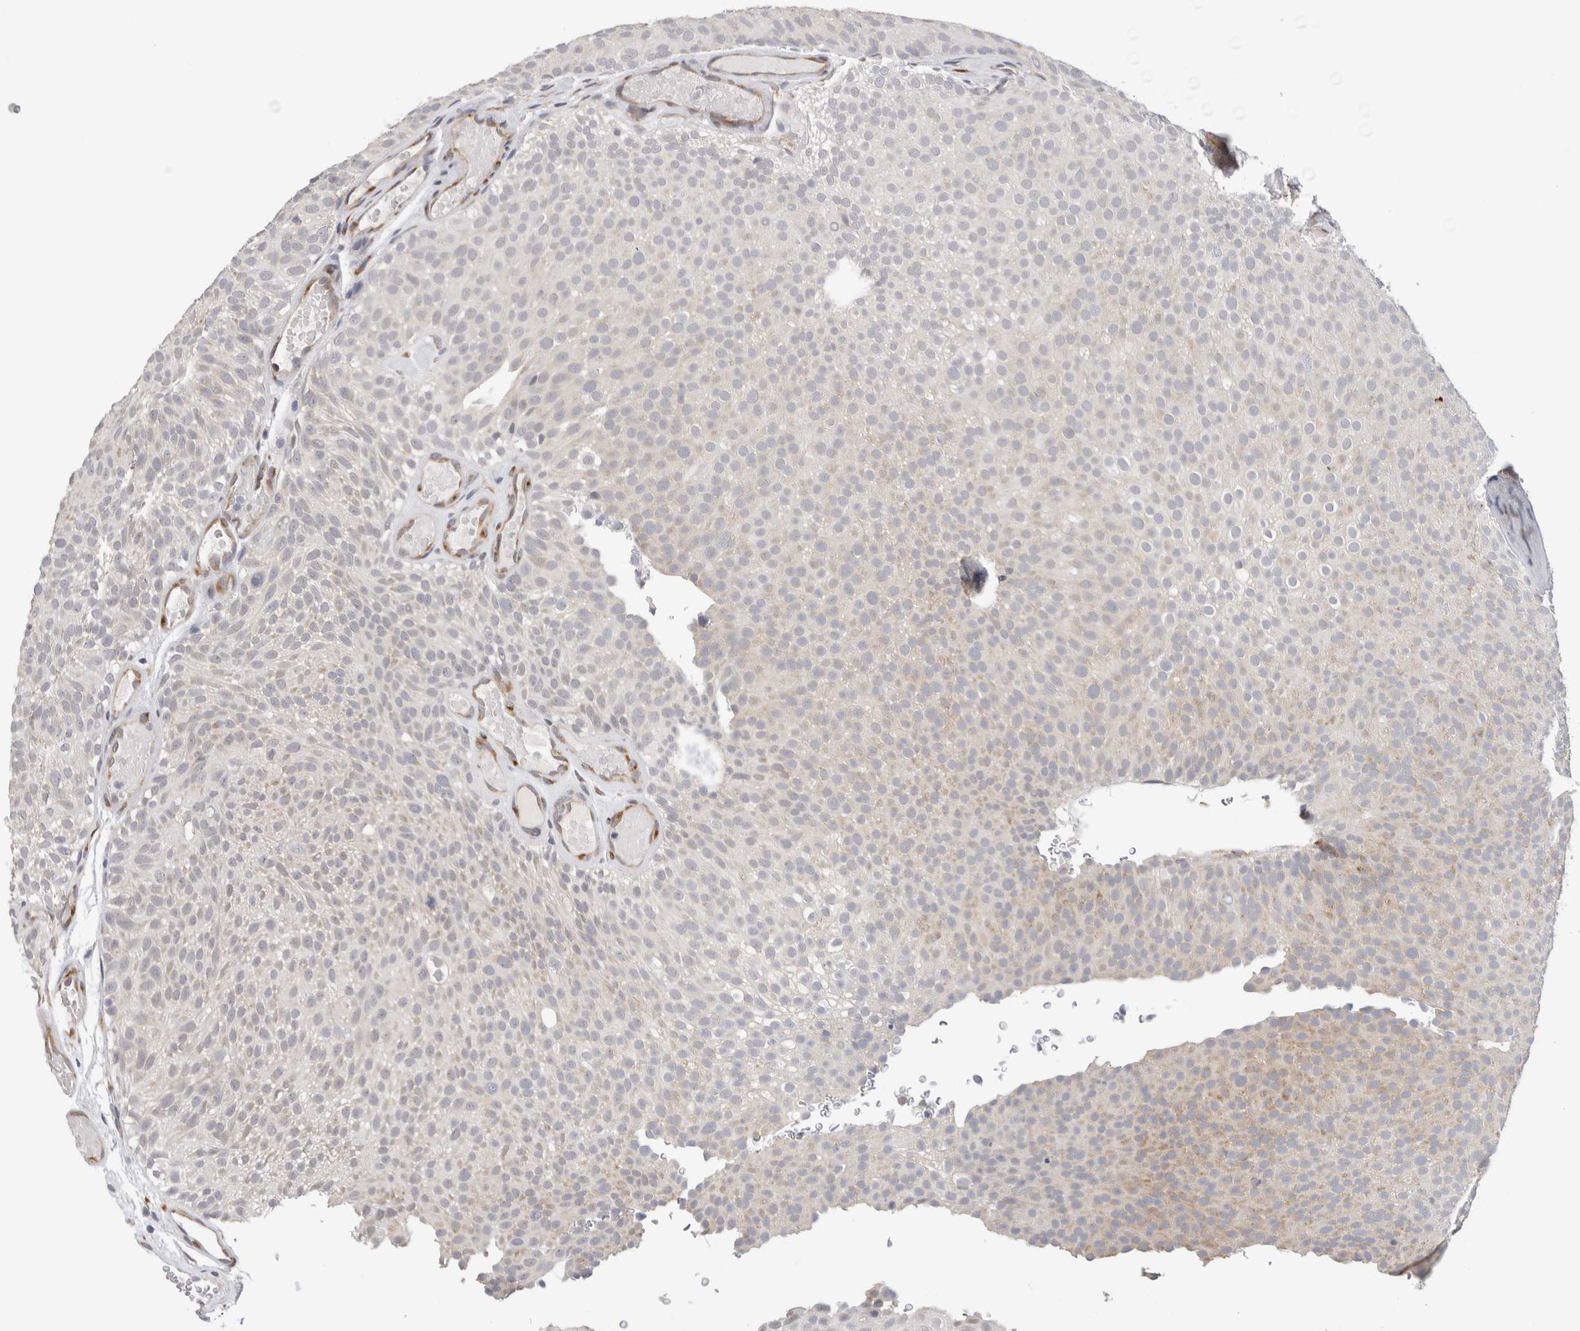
{"staining": {"intensity": "weak", "quantity": "<25%", "location": "cytoplasmic/membranous"}, "tissue": "urothelial cancer", "cell_type": "Tumor cells", "image_type": "cancer", "snomed": [{"axis": "morphology", "description": "Urothelial carcinoma, Low grade"}, {"axis": "topography", "description": "Urinary bladder"}], "caption": "DAB immunohistochemical staining of human urothelial cancer shows no significant positivity in tumor cells.", "gene": "HDLBP", "patient": {"sex": "male", "age": 78}}